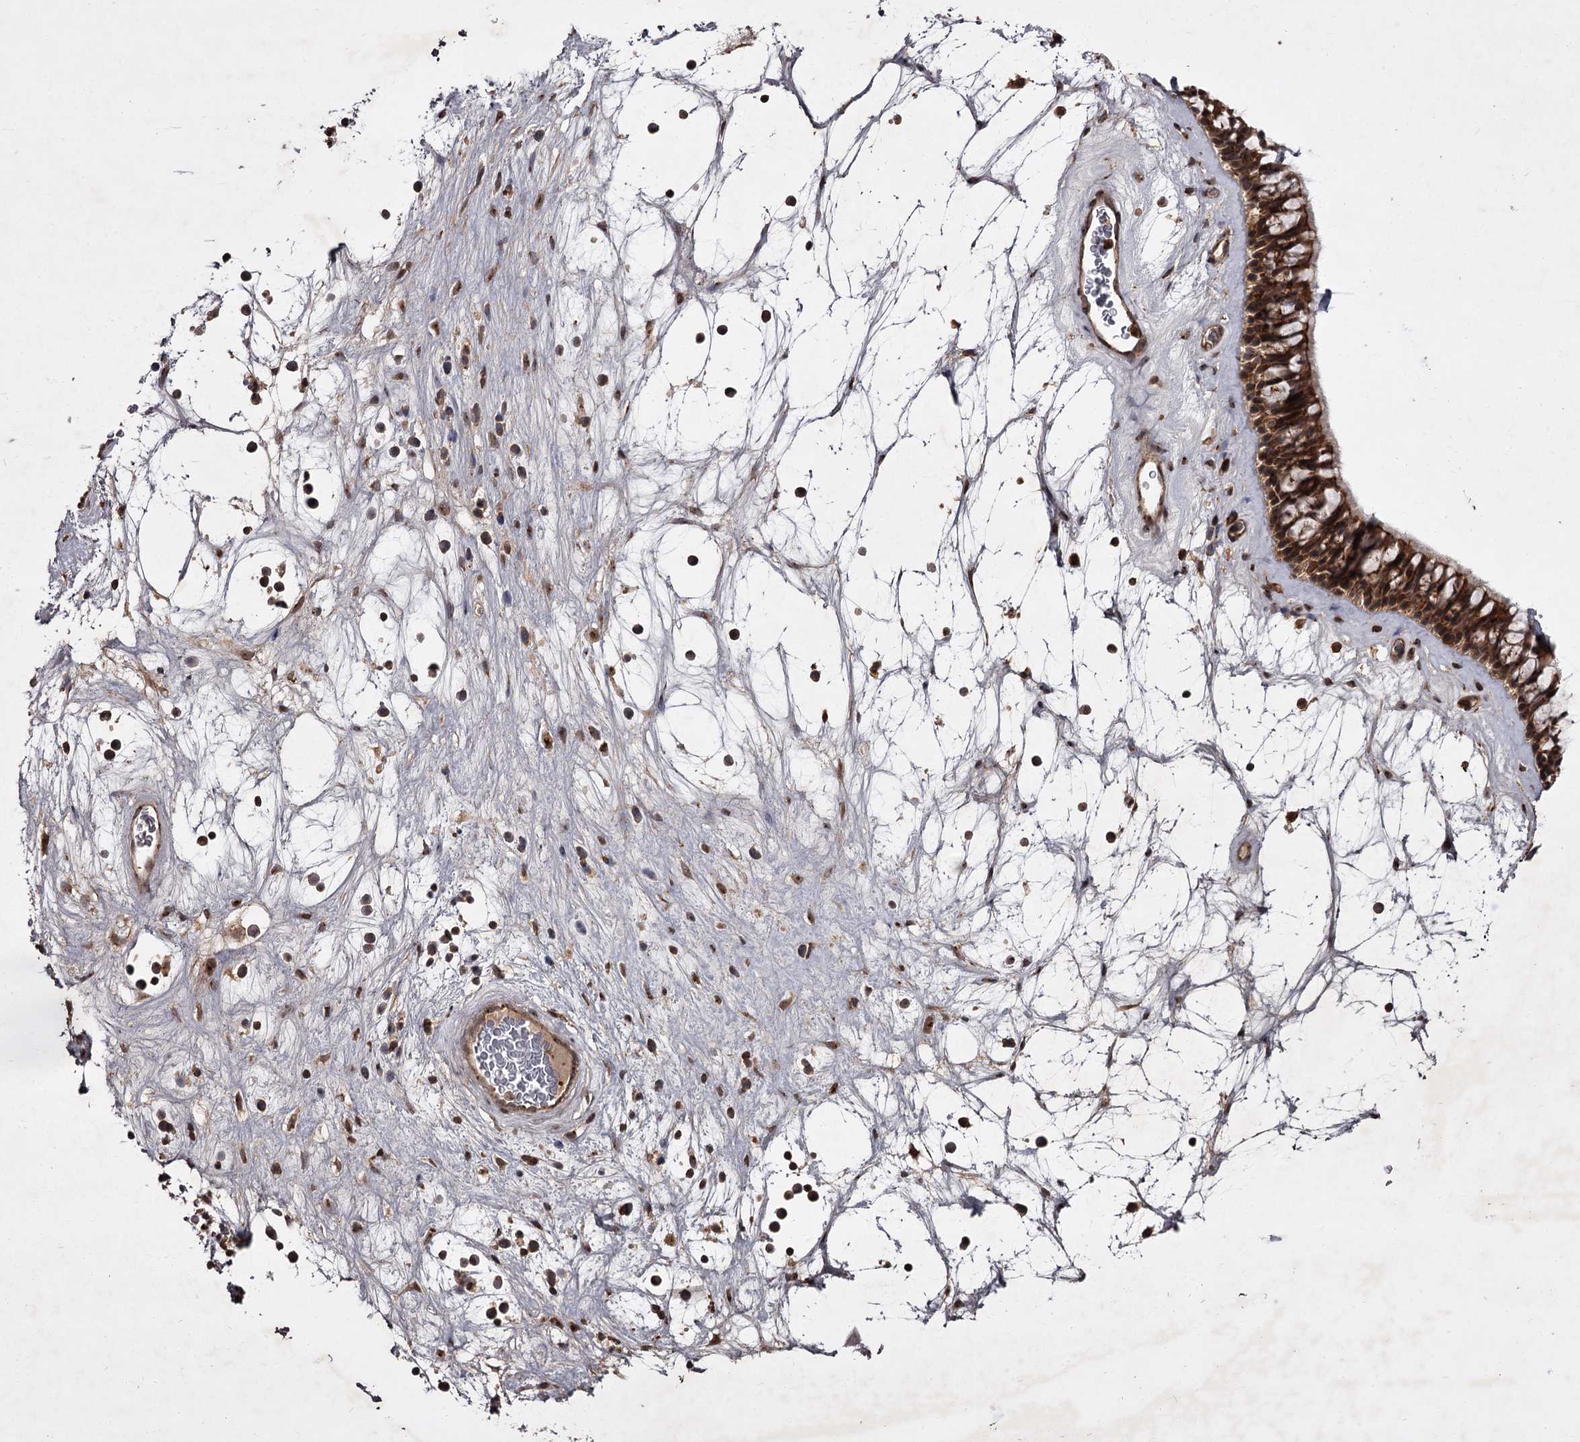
{"staining": {"intensity": "moderate", "quantity": ">75%", "location": "cytoplasmic/membranous,nuclear"}, "tissue": "nasopharynx", "cell_type": "Respiratory epithelial cells", "image_type": "normal", "snomed": [{"axis": "morphology", "description": "Normal tissue, NOS"}, {"axis": "topography", "description": "Nasopharynx"}], "caption": "A brown stain labels moderate cytoplasmic/membranous,nuclear positivity of a protein in respiratory epithelial cells of normal human nasopharynx. (brown staining indicates protein expression, while blue staining denotes nuclei).", "gene": "TBC1D23", "patient": {"sex": "male", "age": 64}}